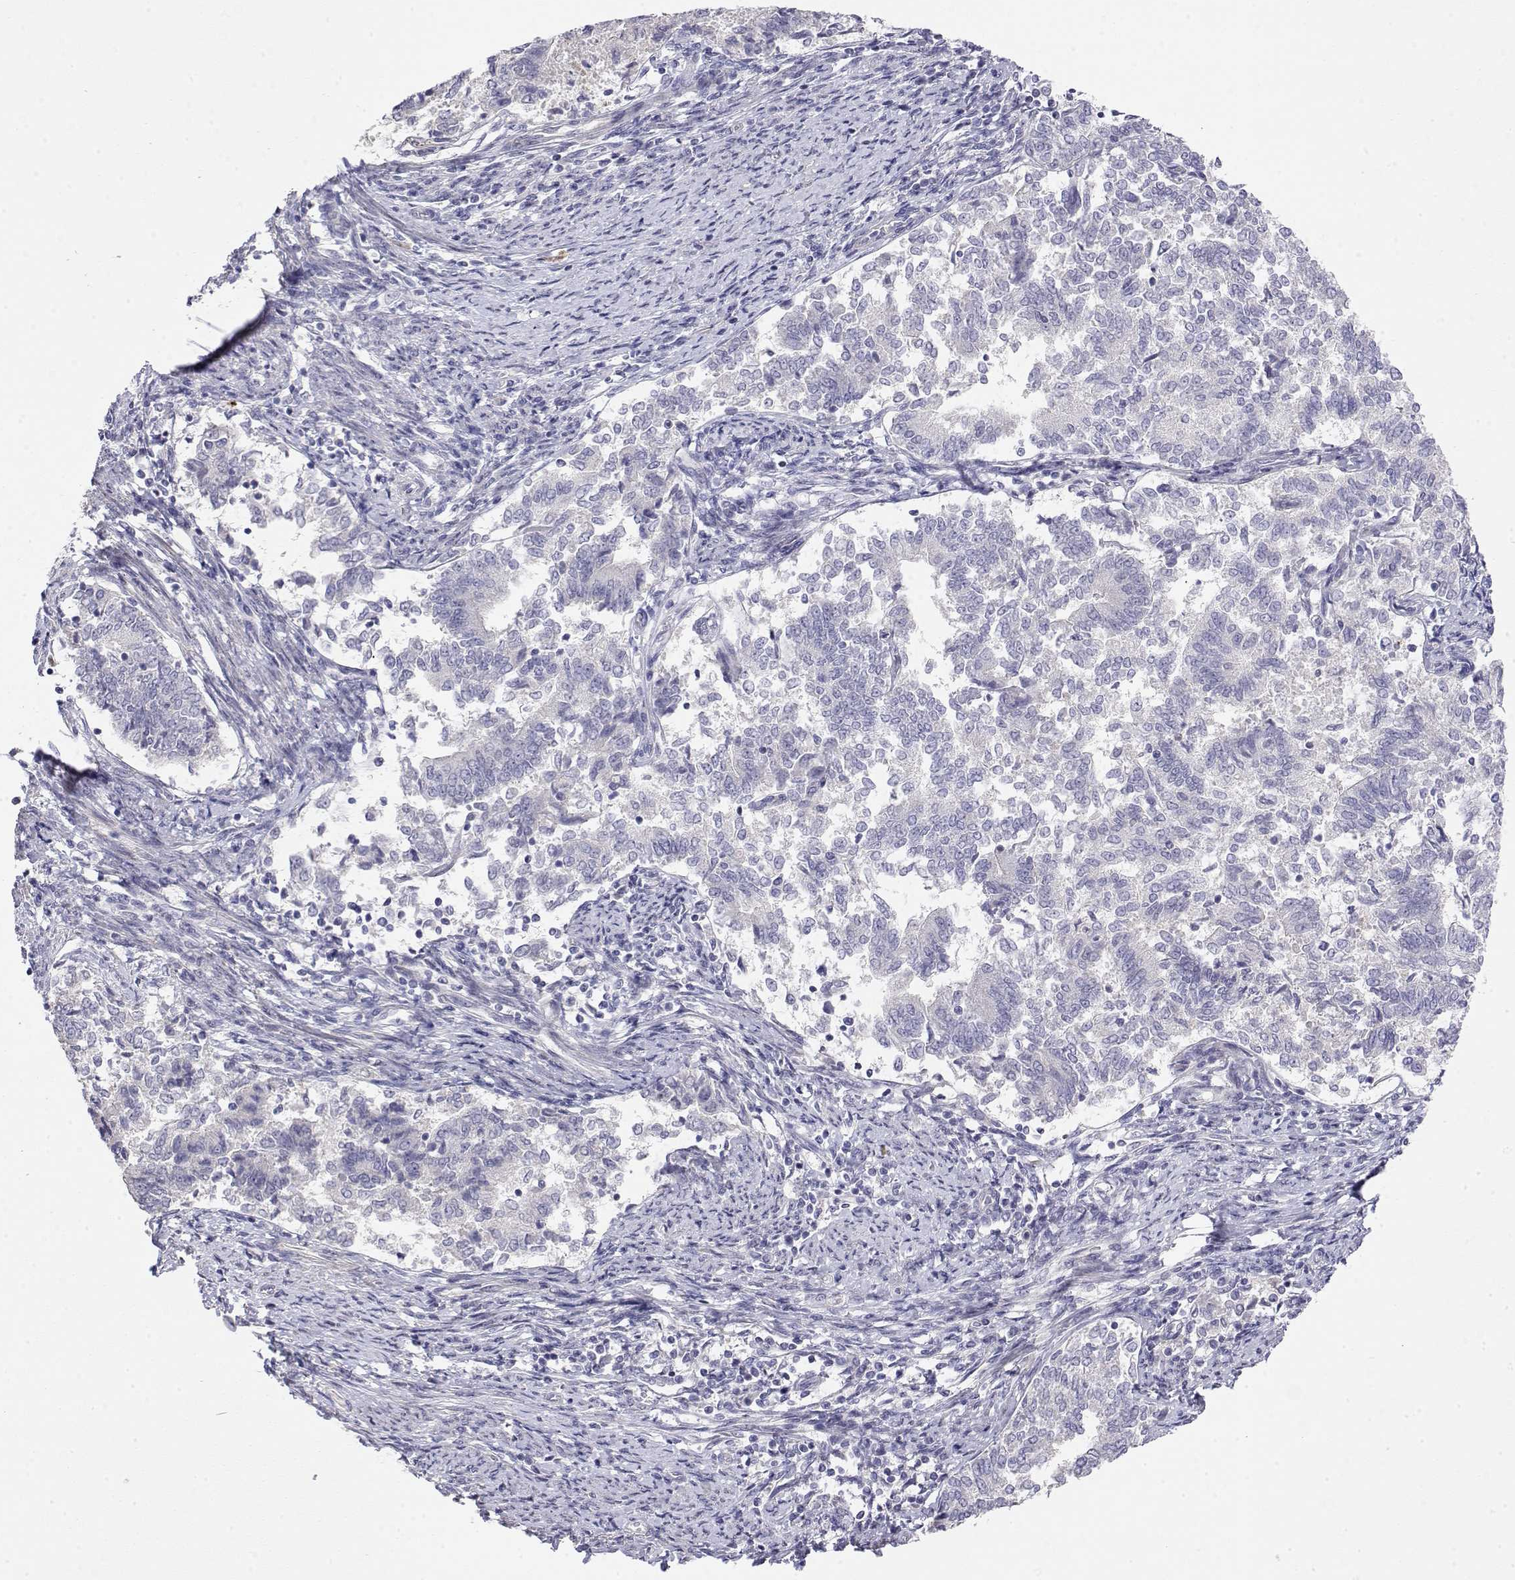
{"staining": {"intensity": "negative", "quantity": "none", "location": "none"}, "tissue": "endometrial cancer", "cell_type": "Tumor cells", "image_type": "cancer", "snomed": [{"axis": "morphology", "description": "Adenocarcinoma, NOS"}, {"axis": "topography", "description": "Endometrium"}], "caption": "Human endometrial cancer (adenocarcinoma) stained for a protein using IHC reveals no staining in tumor cells.", "gene": "GGACT", "patient": {"sex": "female", "age": 65}}